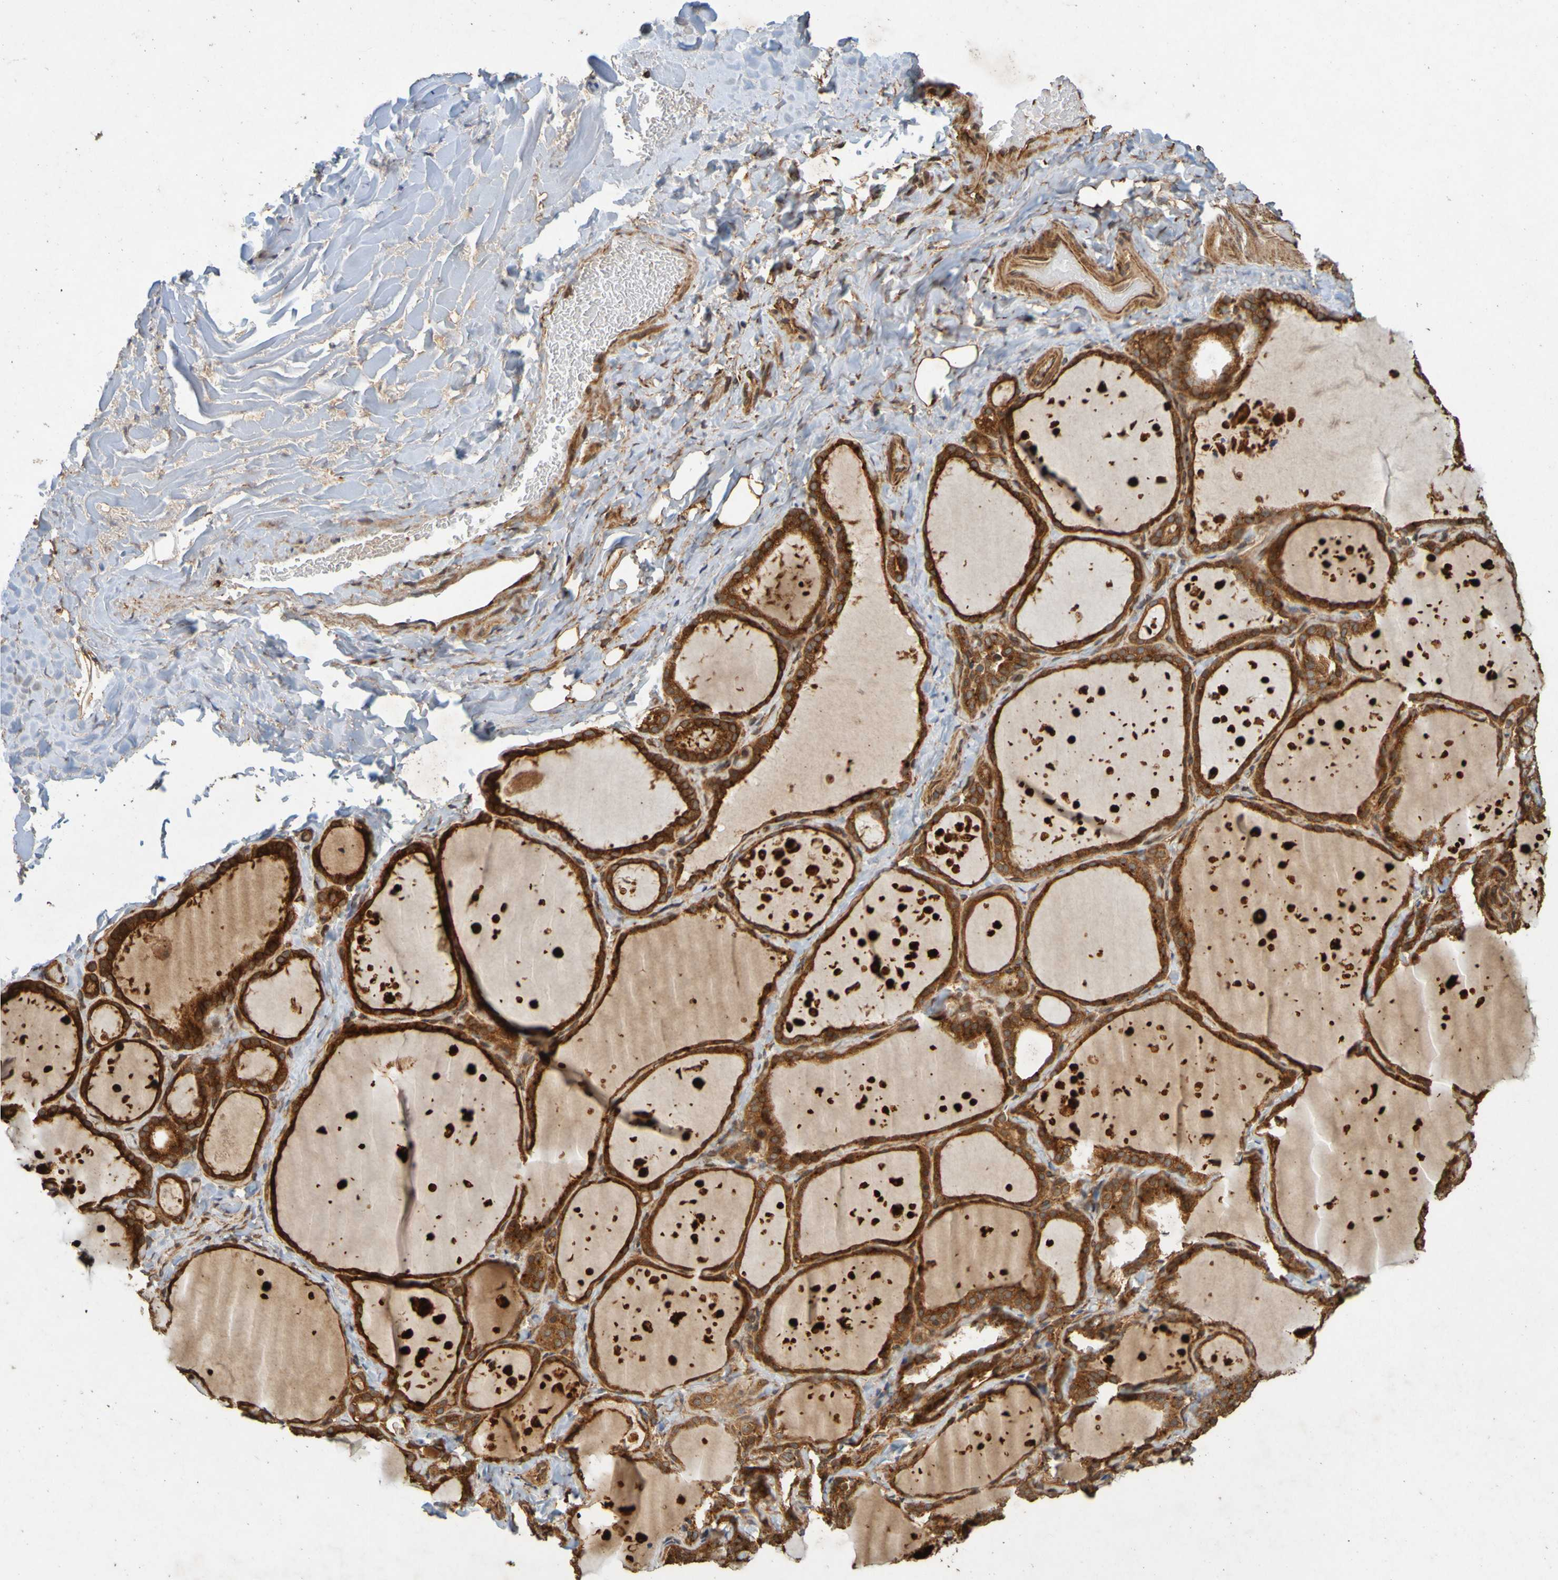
{"staining": {"intensity": "strong", "quantity": ">75%", "location": "cytoplasmic/membranous"}, "tissue": "thyroid gland", "cell_type": "Glandular cells", "image_type": "normal", "snomed": [{"axis": "morphology", "description": "Normal tissue, NOS"}, {"axis": "topography", "description": "Thyroid gland"}], "caption": "Strong cytoplasmic/membranous staining for a protein is identified in approximately >75% of glandular cells of unremarkable thyroid gland using immunohistochemistry.", "gene": "OCRL", "patient": {"sex": "female", "age": 44}}